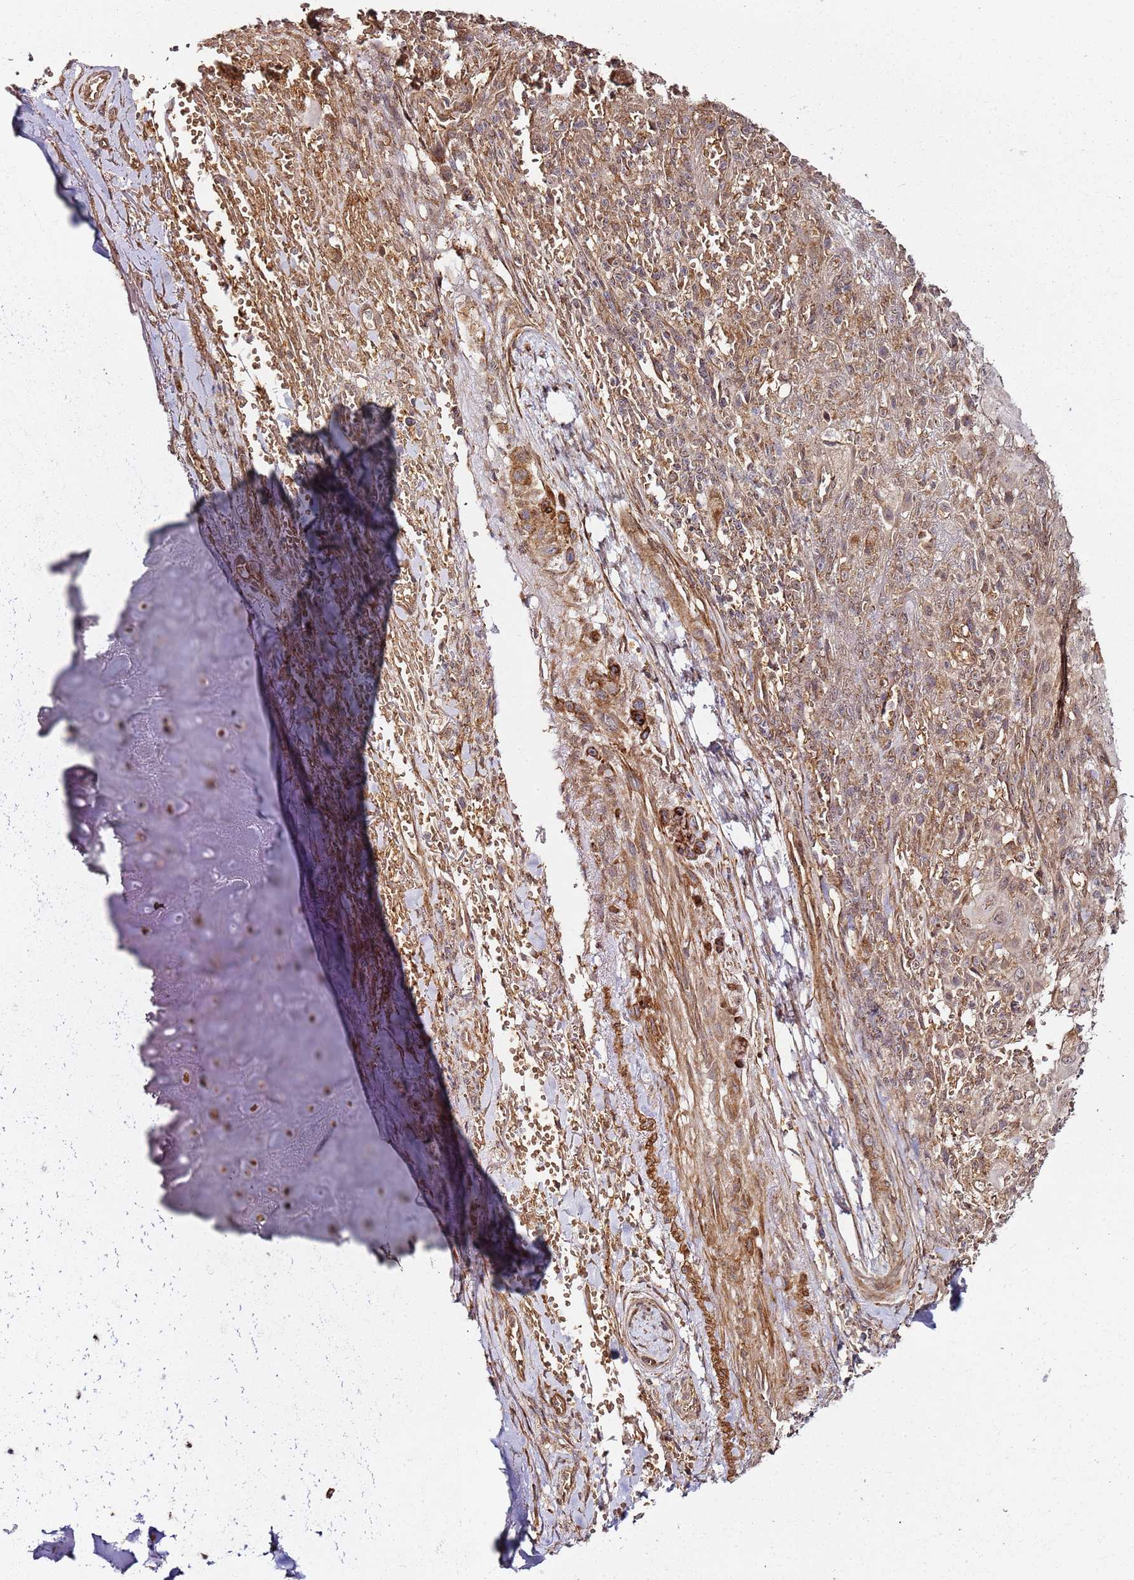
{"staining": {"intensity": "moderate", "quantity": ">75%", "location": "cytoplasmic/membranous"}, "tissue": "skin cancer", "cell_type": "Tumor cells", "image_type": "cancer", "snomed": [{"axis": "morphology", "description": "Normal tissue, NOS"}, {"axis": "morphology", "description": "Squamous cell carcinoma, NOS"}, {"axis": "topography", "description": "Skin"}, {"axis": "topography", "description": "Cartilage tissue"}], "caption": "Squamous cell carcinoma (skin) stained with a brown dye reveals moderate cytoplasmic/membranous positive staining in approximately >75% of tumor cells.", "gene": "TM2D2", "patient": {"sex": "female", "age": 79}}